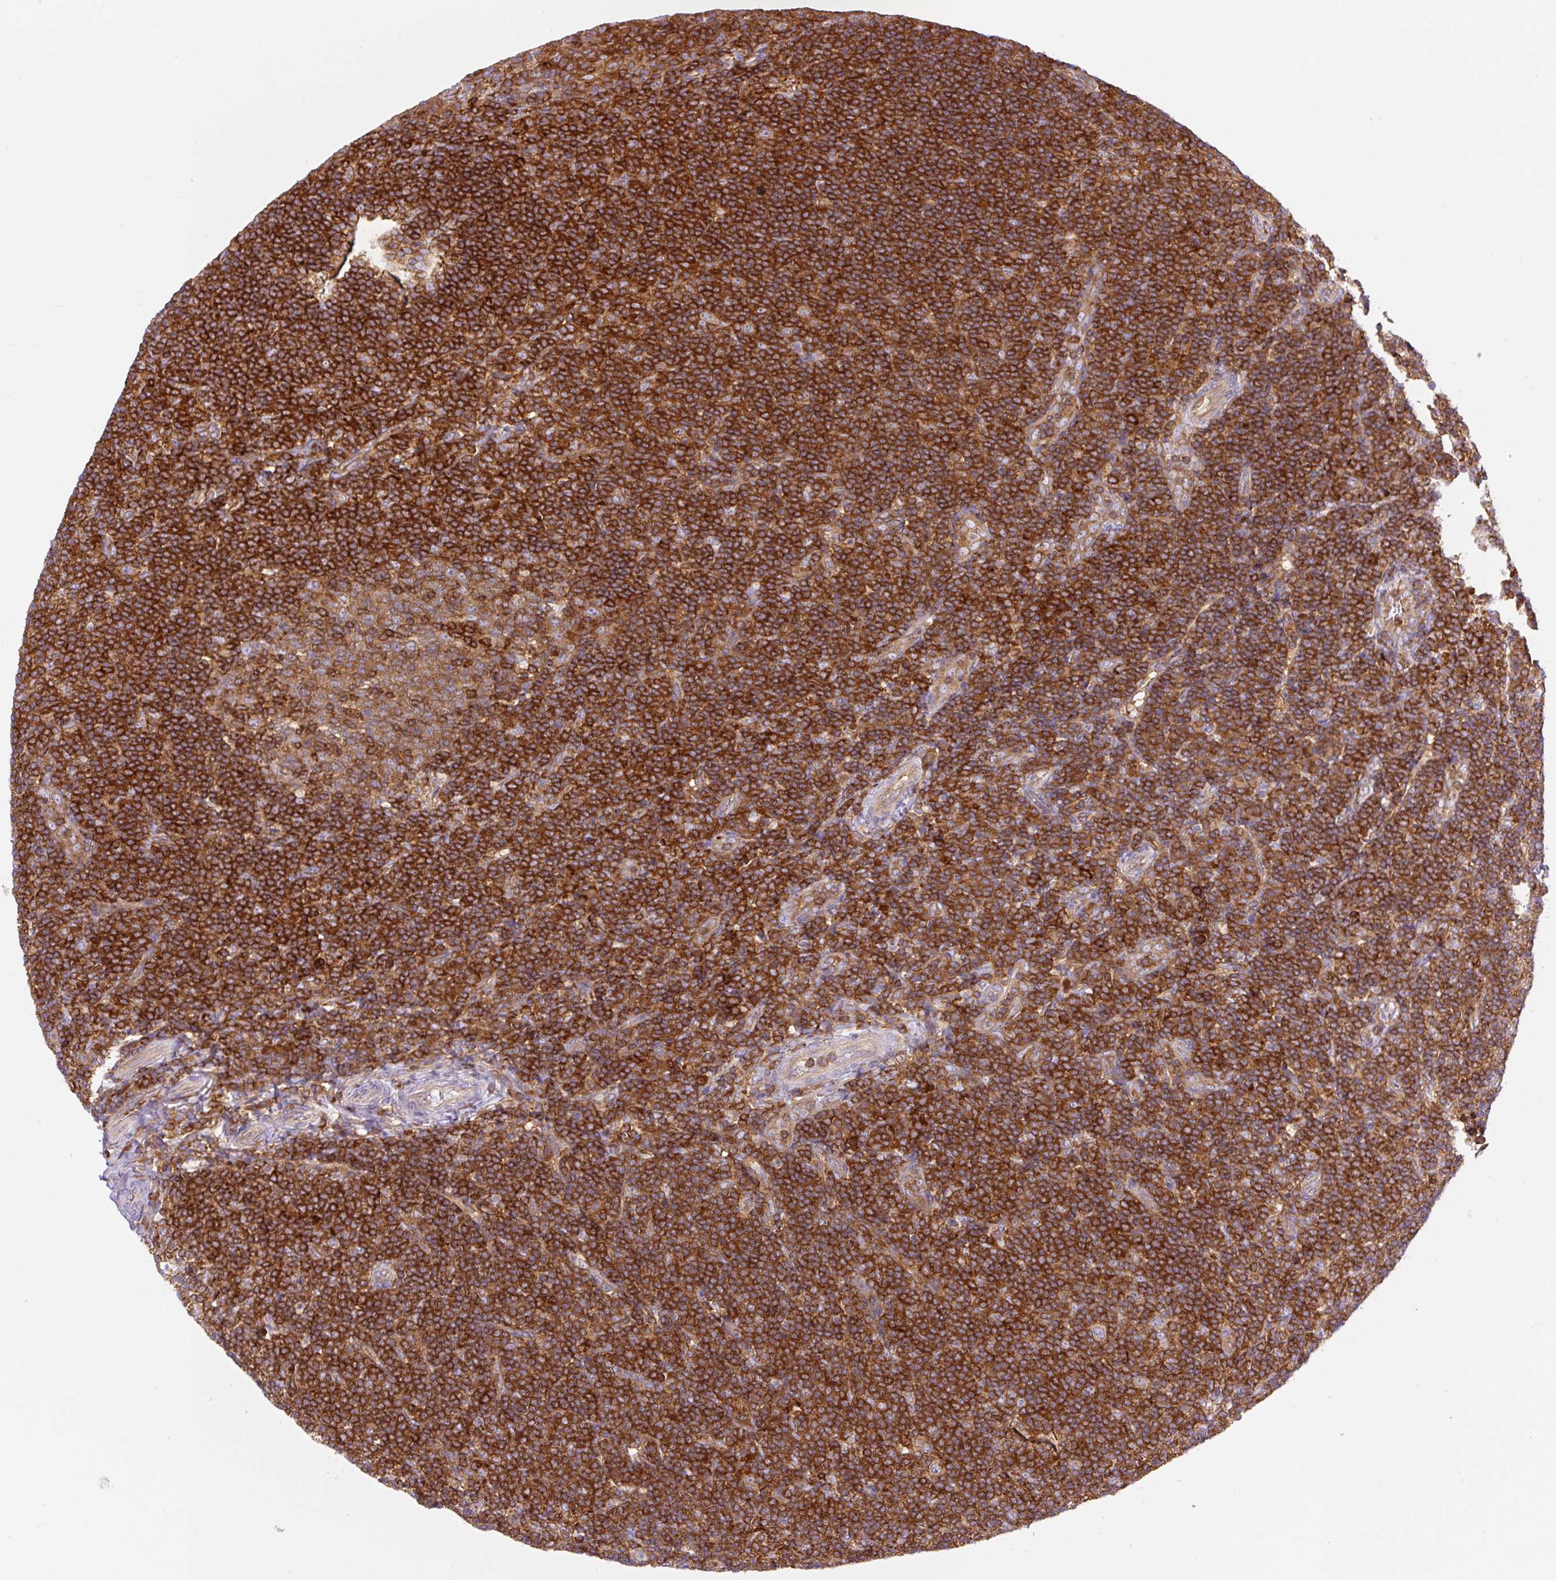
{"staining": {"intensity": "moderate", "quantity": ">75%", "location": "cytoplasmic/membranous"}, "tissue": "tonsil", "cell_type": "Germinal center cells", "image_type": "normal", "snomed": [{"axis": "morphology", "description": "Normal tissue, NOS"}, {"axis": "topography", "description": "Tonsil"}], "caption": "Protein expression analysis of benign human tonsil reveals moderate cytoplasmic/membranous staining in about >75% of germinal center cells.", "gene": "DNM2", "patient": {"sex": "female", "age": 10}}